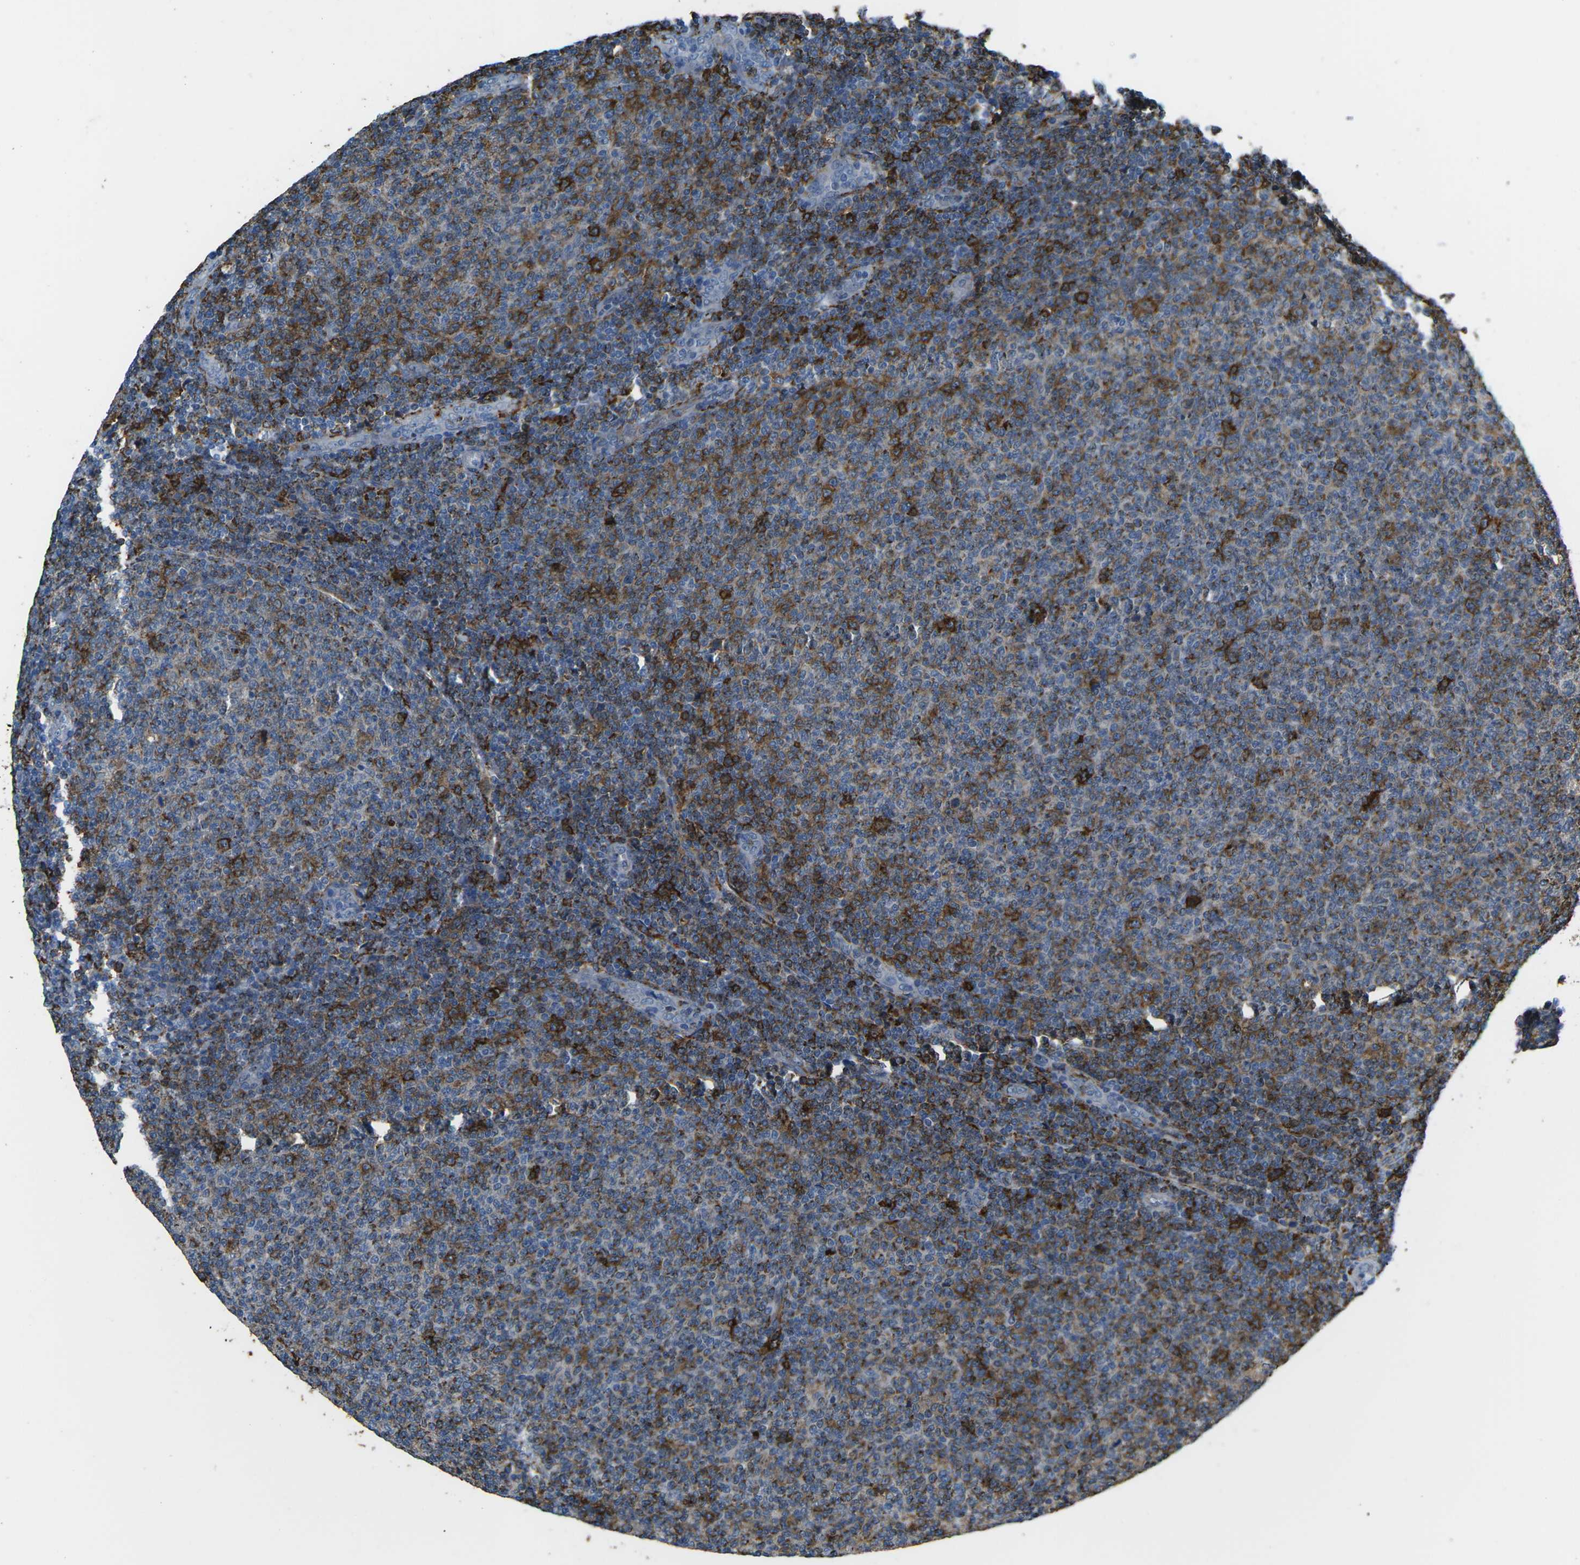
{"staining": {"intensity": "weak", "quantity": "<25%", "location": "cytoplasmic/membranous"}, "tissue": "lymphoma", "cell_type": "Tumor cells", "image_type": "cancer", "snomed": [{"axis": "morphology", "description": "Malignant lymphoma, non-Hodgkin's type, Low grade"}, {"axis": "topography", "description": "Lymph node"}], "caption": "An immunohistochemistry histopathology image of malignant lymphoma, non-Hodgkin's type (low-grade) is shown. There is no staining in tumor cells of malignant lymphoma, non-Hodgkin's type (low-grade). Brightfield microscopy of immunohistochemistry (IHC) stained with DAB (brown) and hematoxylin (blue), captured at high magnification.", "gene": "PTPN1", "patient": {"sex": "male", "age": 66}}